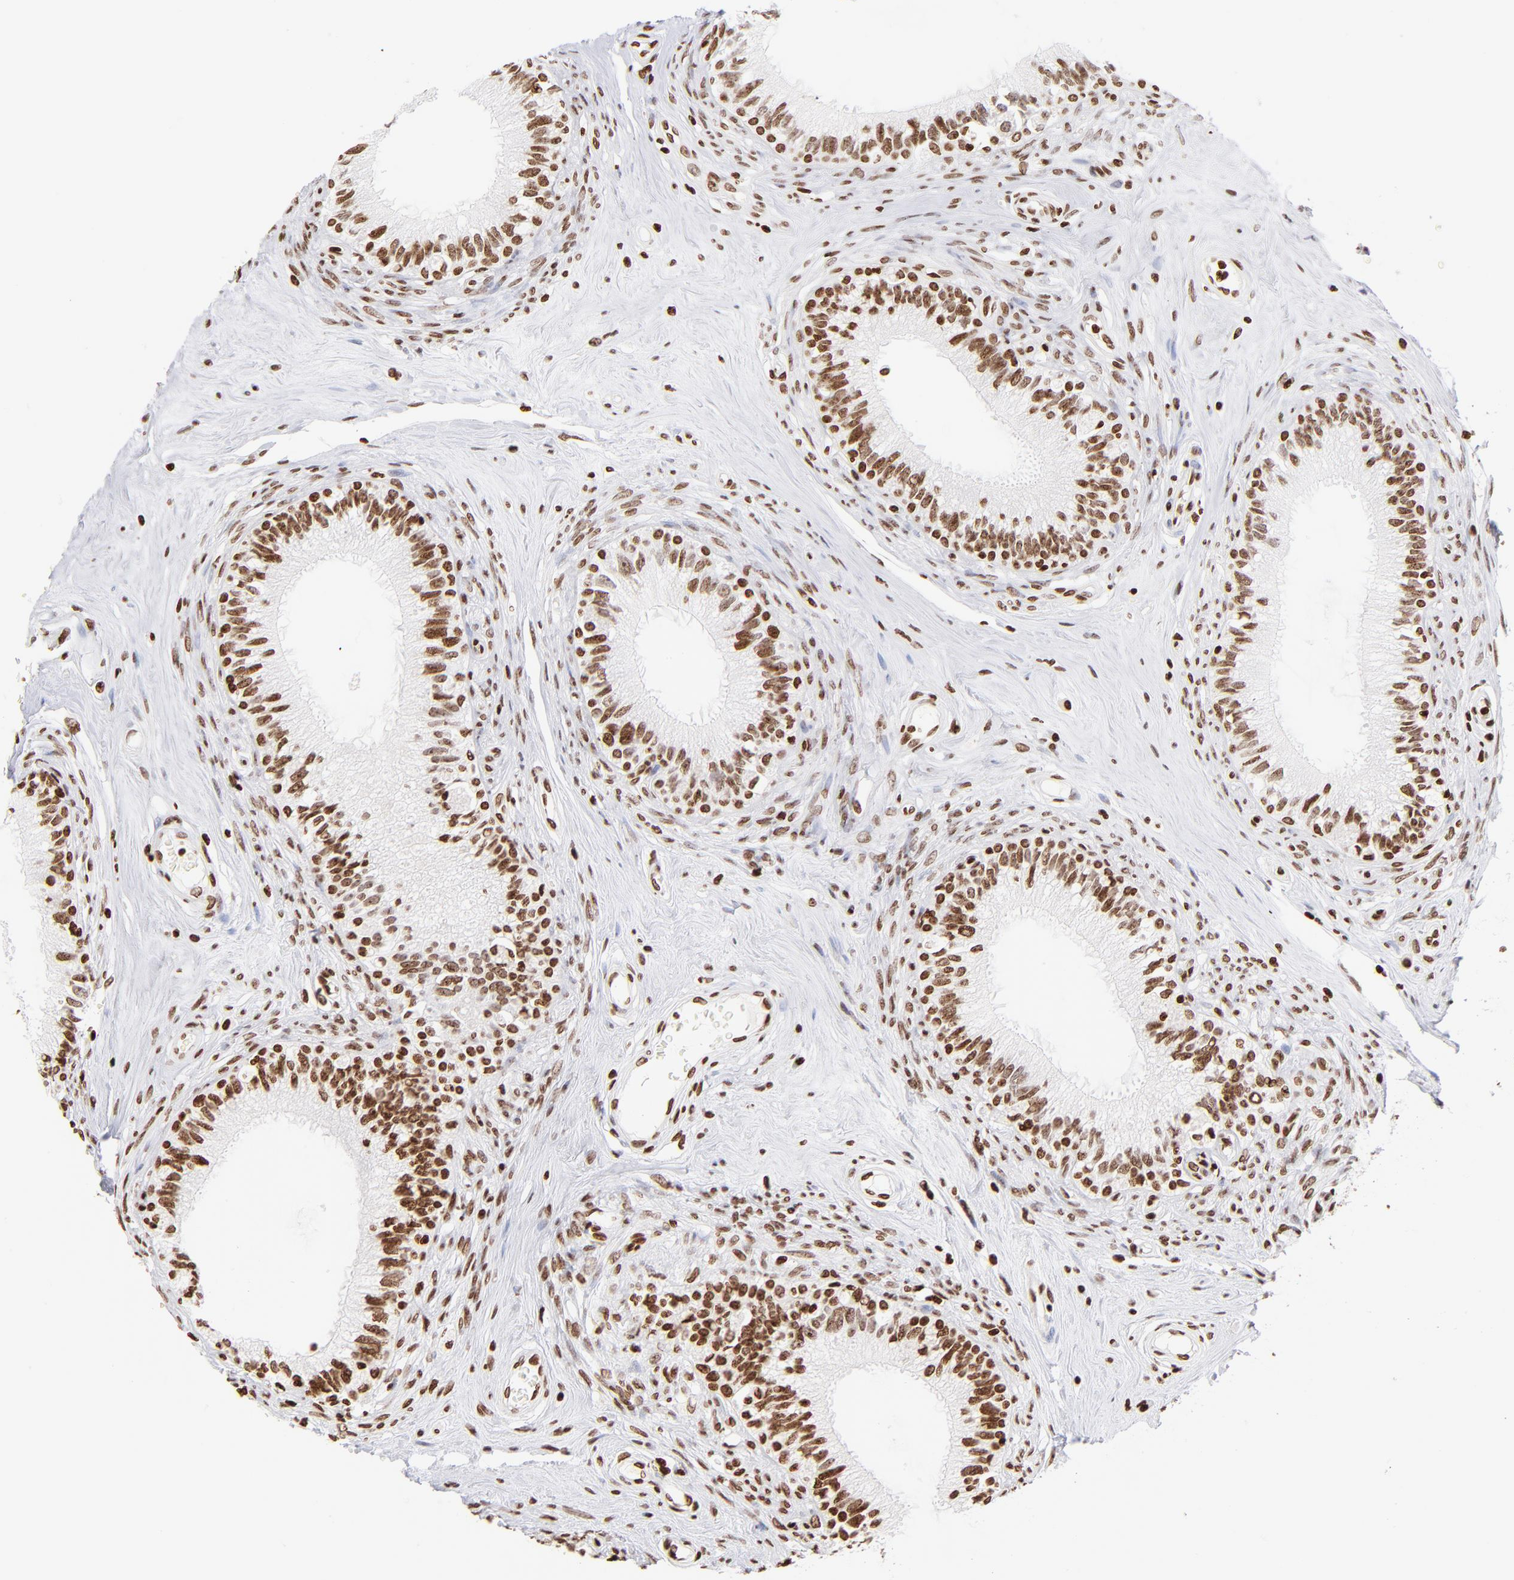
{"staining": {"intensity": "moderate", "quantity": ">75%", "location": "nuclear"}, "tissue": "epididymis", "cell_type": "Glandular cells", "image_type": "normal", "snomed": [{"axis": "morphology", "description": "Normal tissue, NOS"}, {"axis": "morphology", "description": "Inflammation, NOS"}, {"axis": "topography", "description": "Epididymis"}], "caption": "High-magnification brightfield microscopy of normal epididymis stained with DAB (brown) and counterstained with hematoxylin (blue). glandular cells exhibit moderate nuclear staining is identified in approximately>75% of cells. (Stains: DAB in brown, nuclei in blue, Microscopy: brightfield microscopy at high magnification).", "gene": "RTL4", "patient": {"sex": "male", "age": 84}}